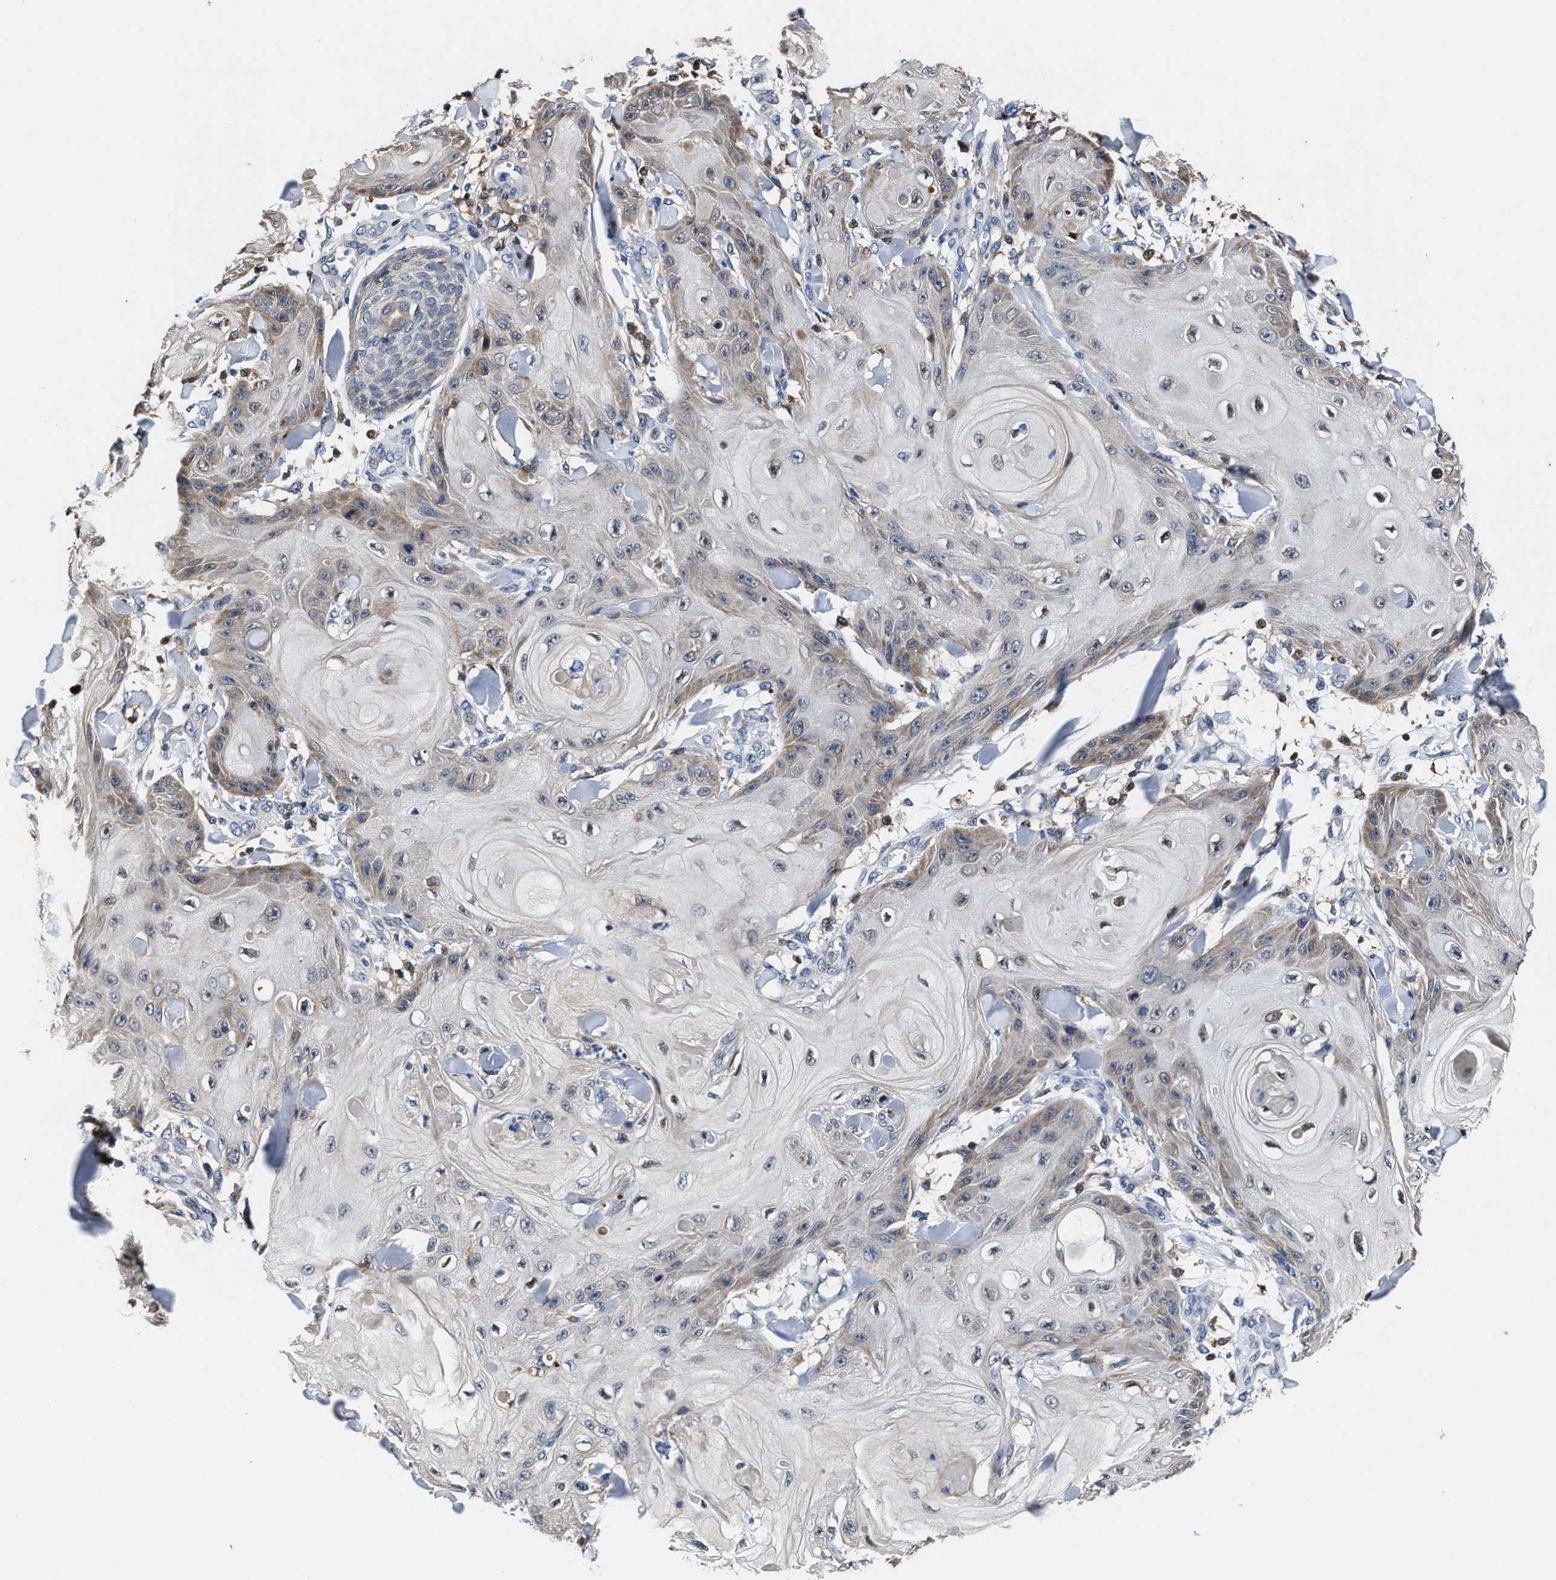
{"staining": {"intensity": "weak", "quantity": "<25%", "location": "cytoplasmic/membranous"}, "tissue": "skin cancer", "cell_type": "Tumor cells", "image_type": "cancer", "snomed": [{"axis": "morphology", "description": "Squamous cell carcinoma, NOS"}, {"axis": "topography", "description": "Skin"}], "caption": "Immunohistochemistry (IHC) micrograph of neoplastic tissue: skin cancer stained with DAB demonstrates no significant protein positivity in tumor cells. (DAB (3,3'-diaminobenzidine) IHC visualized using brightfield microscopy, high magnification).", "gene": "RGS10", "patient": {"sex": "male", "age": 74}}